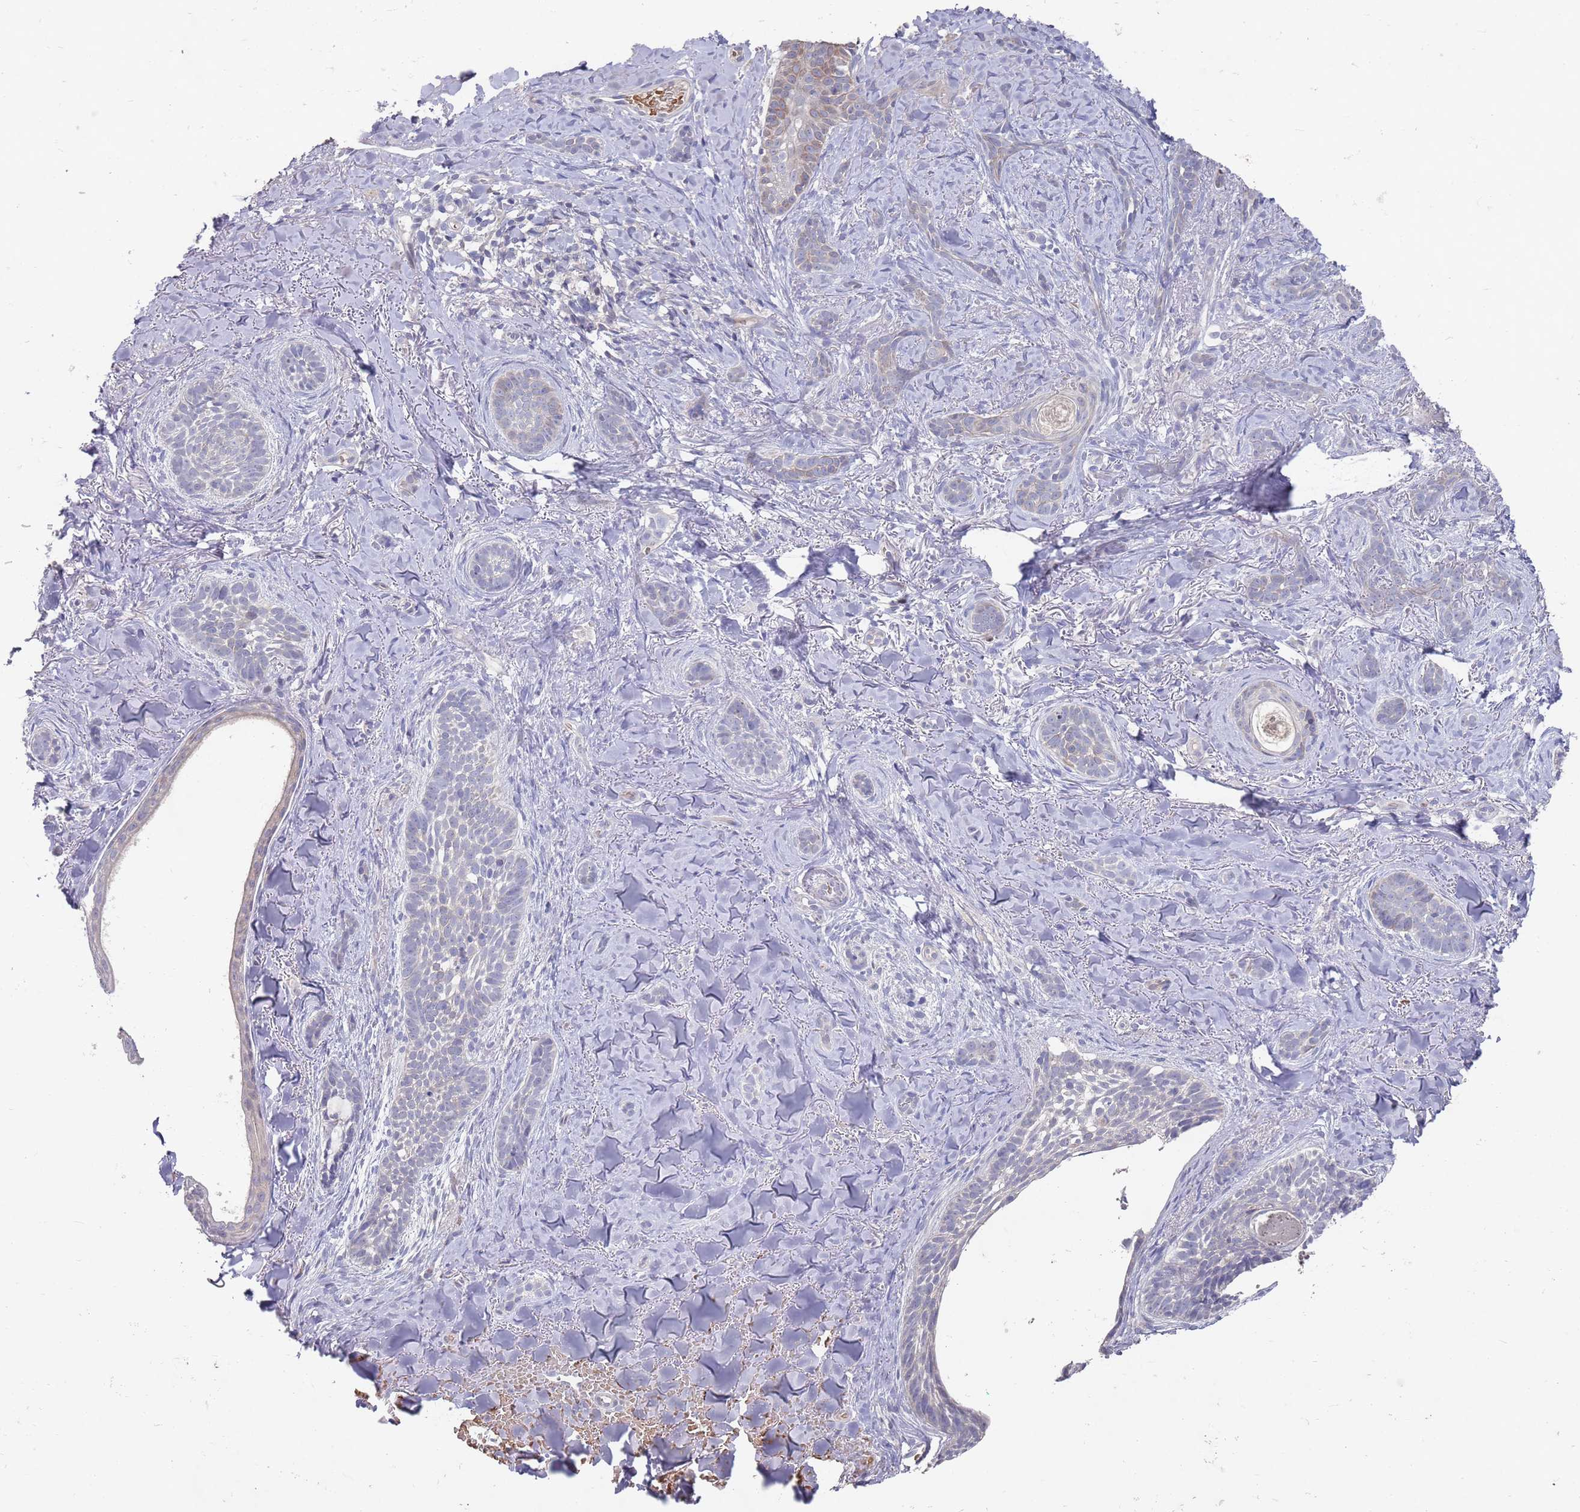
{"staining": {"intensity": "negative", "quantity": "none", "location": "none"}, "tissue": "skin cancer", "cell_type": "Tumor cells", "image_type": "cancer", "snomed": [{"axis": "morphology", "description": "Basal cell carcinoma"}, {"axis": "topography", "description": "Skin"}], "caption": "Photomicrograph shows no significant protein expression in tumor cells of basal cell carcinoma (skin).", "gene": "LACC1", "patient": {"sex": "female", "age": 55}}